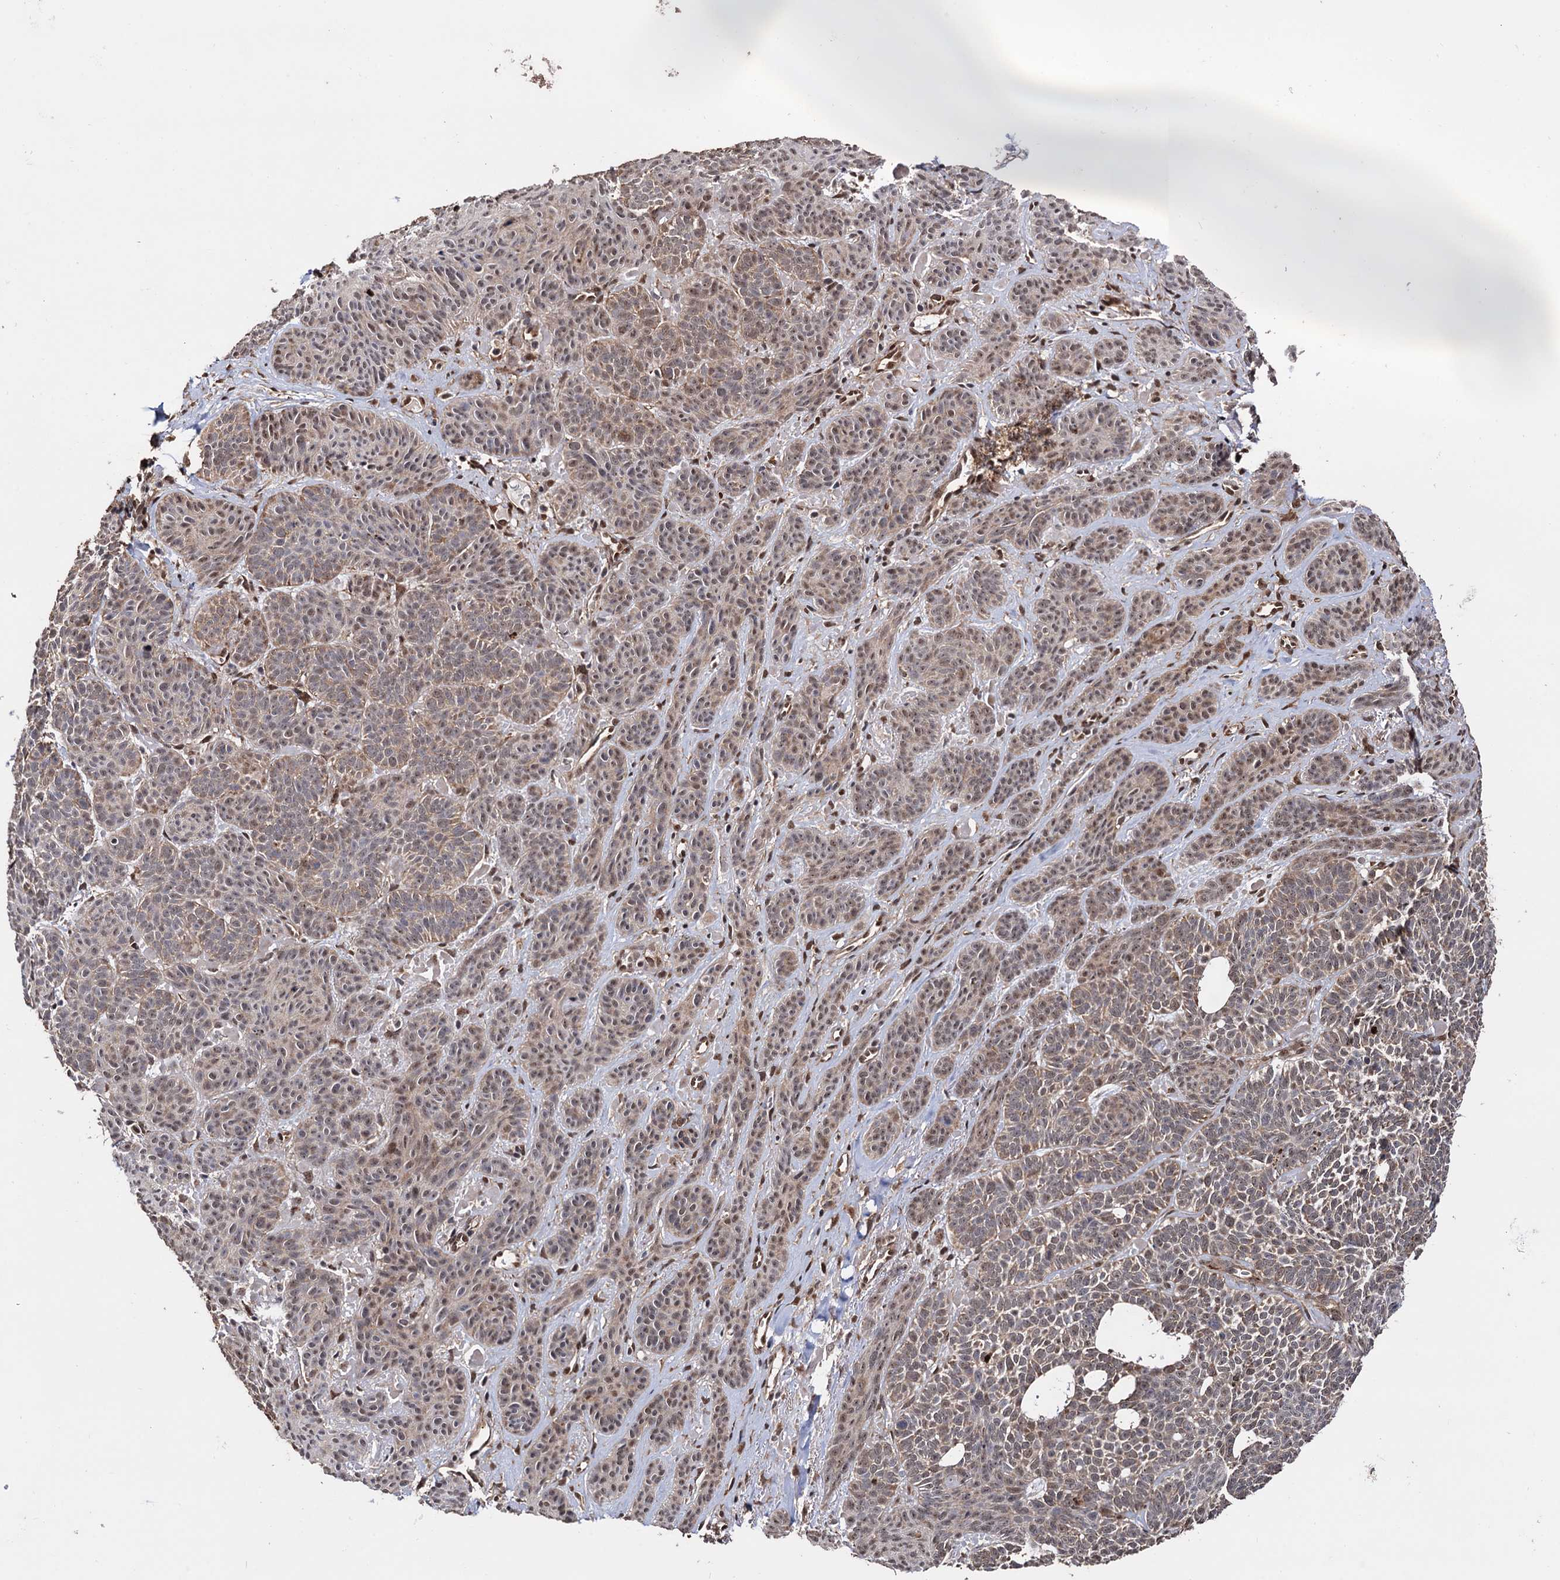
{"staining": {"intensity": "moderate", "quantity": "25%-75%", "location": "cytoplasmic/membranous,nuclear"}, "tissue": "skin cancer", "cell_type": "Tumor cells", "image_type": "cancer", "snomed": [{"axis": "morphology", "description": "Basal cell carcinoma"}, {"axis": "topography", "description": "Skin"}], "caption": "This micrograph shows immunohistochemistry staining of skin basal cell carcinoma, with medium moderate cytoplasmic/membranous and nuclear expression in about 25%-75% of tumor cells.", "gene": "PIGB", "patient": {"sex": "male", "age": 85}}